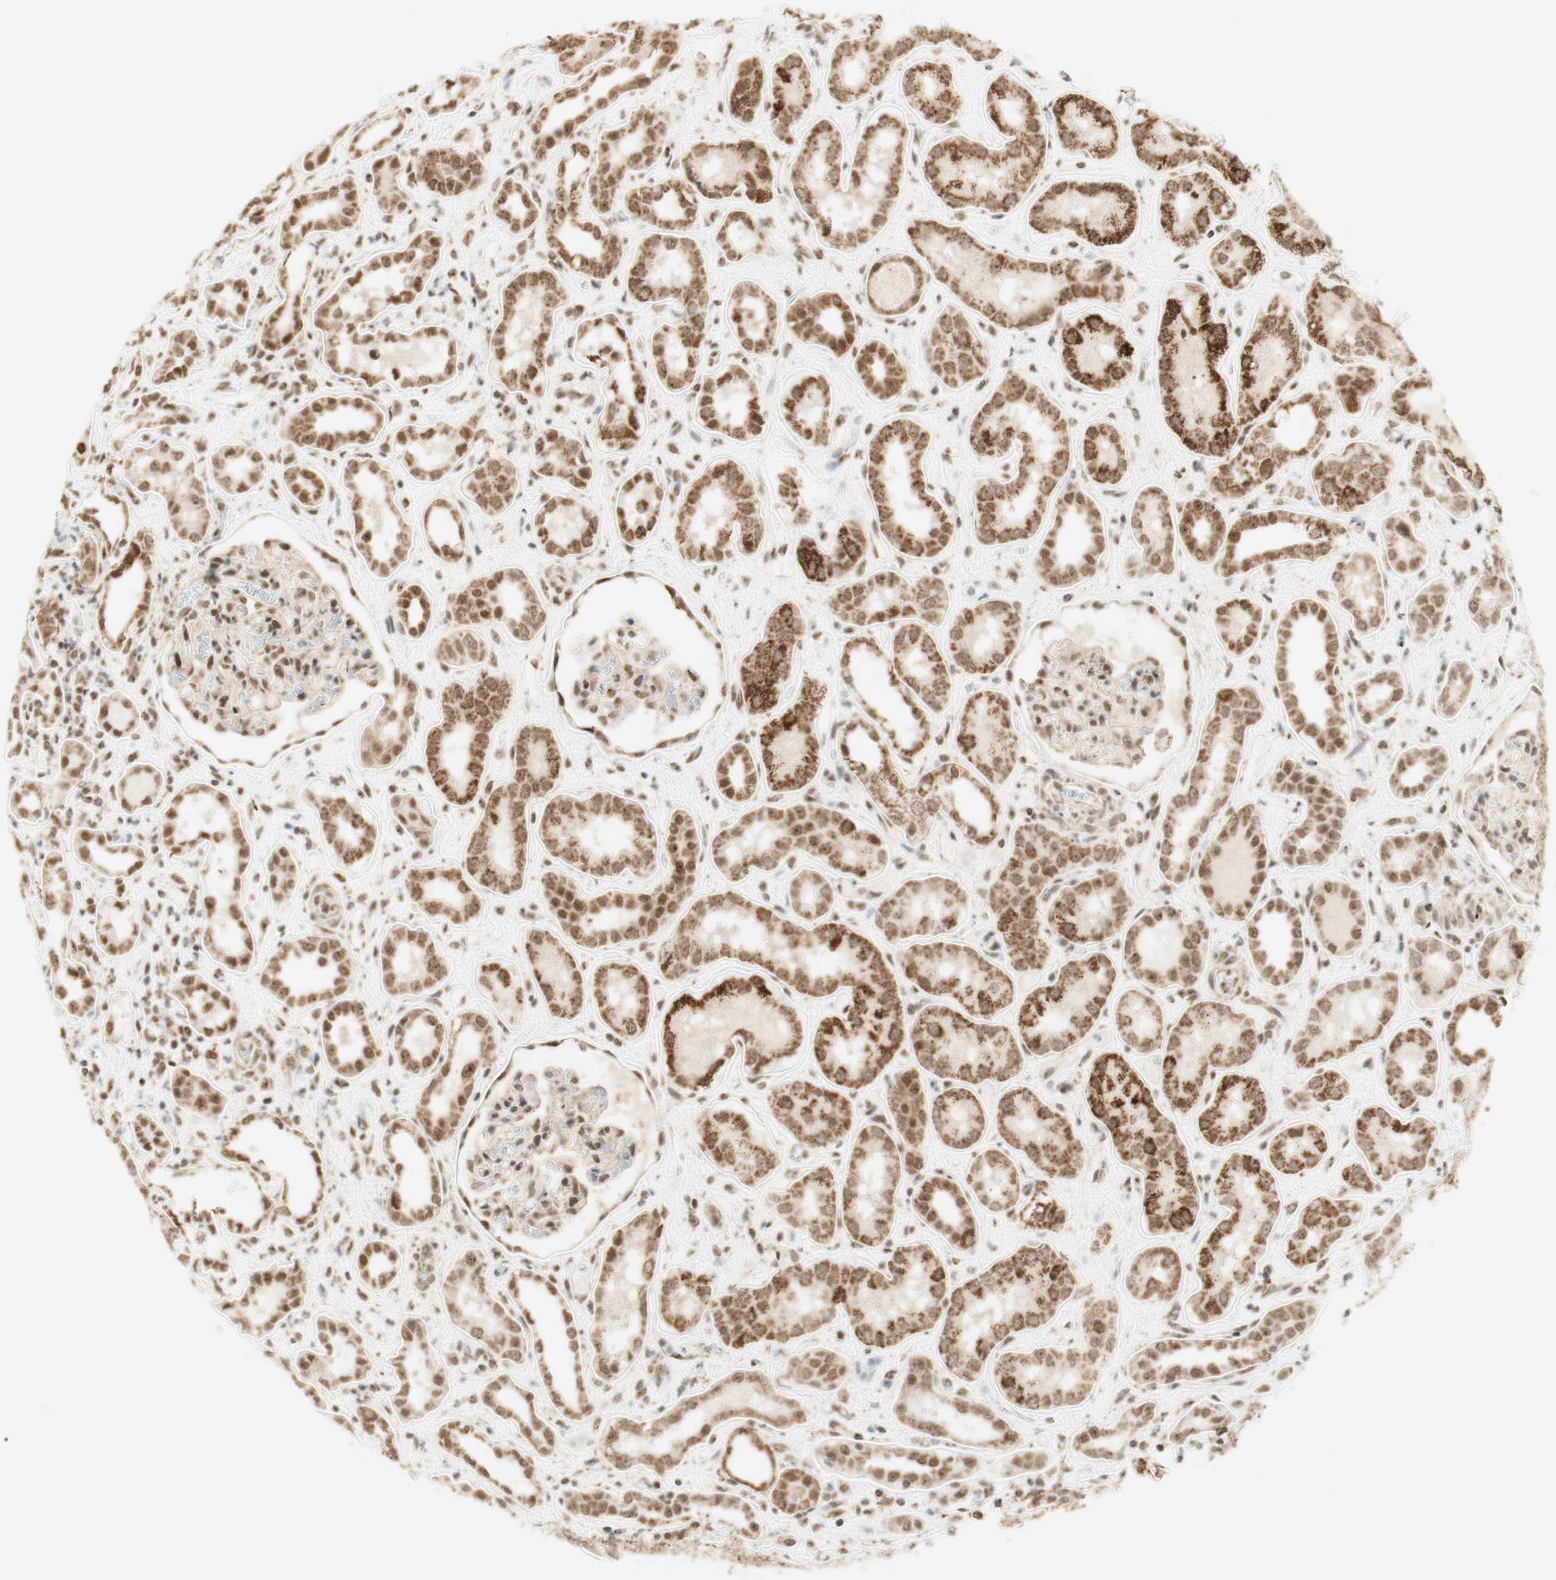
{"staining": {"intensity": "moderate", "quantity": ">75%", "location": "nuclear"}, "tissue": "kidney", "cell_type": "Cells in glomeruli", "image_type": "normal", "snomed": [{"axis": "morphology", "description": "Normal tissue, NOS"}, {"axis": "topography", "description": "Kidney"}], "caption": "Immunohistochemical staining of unremarkable human kidney exhibits moderate nuclear protein staining in about >75% of cells in glomeruli.", "gene": "ZNF782", "patient": {"sex": "male", "age": 59}}